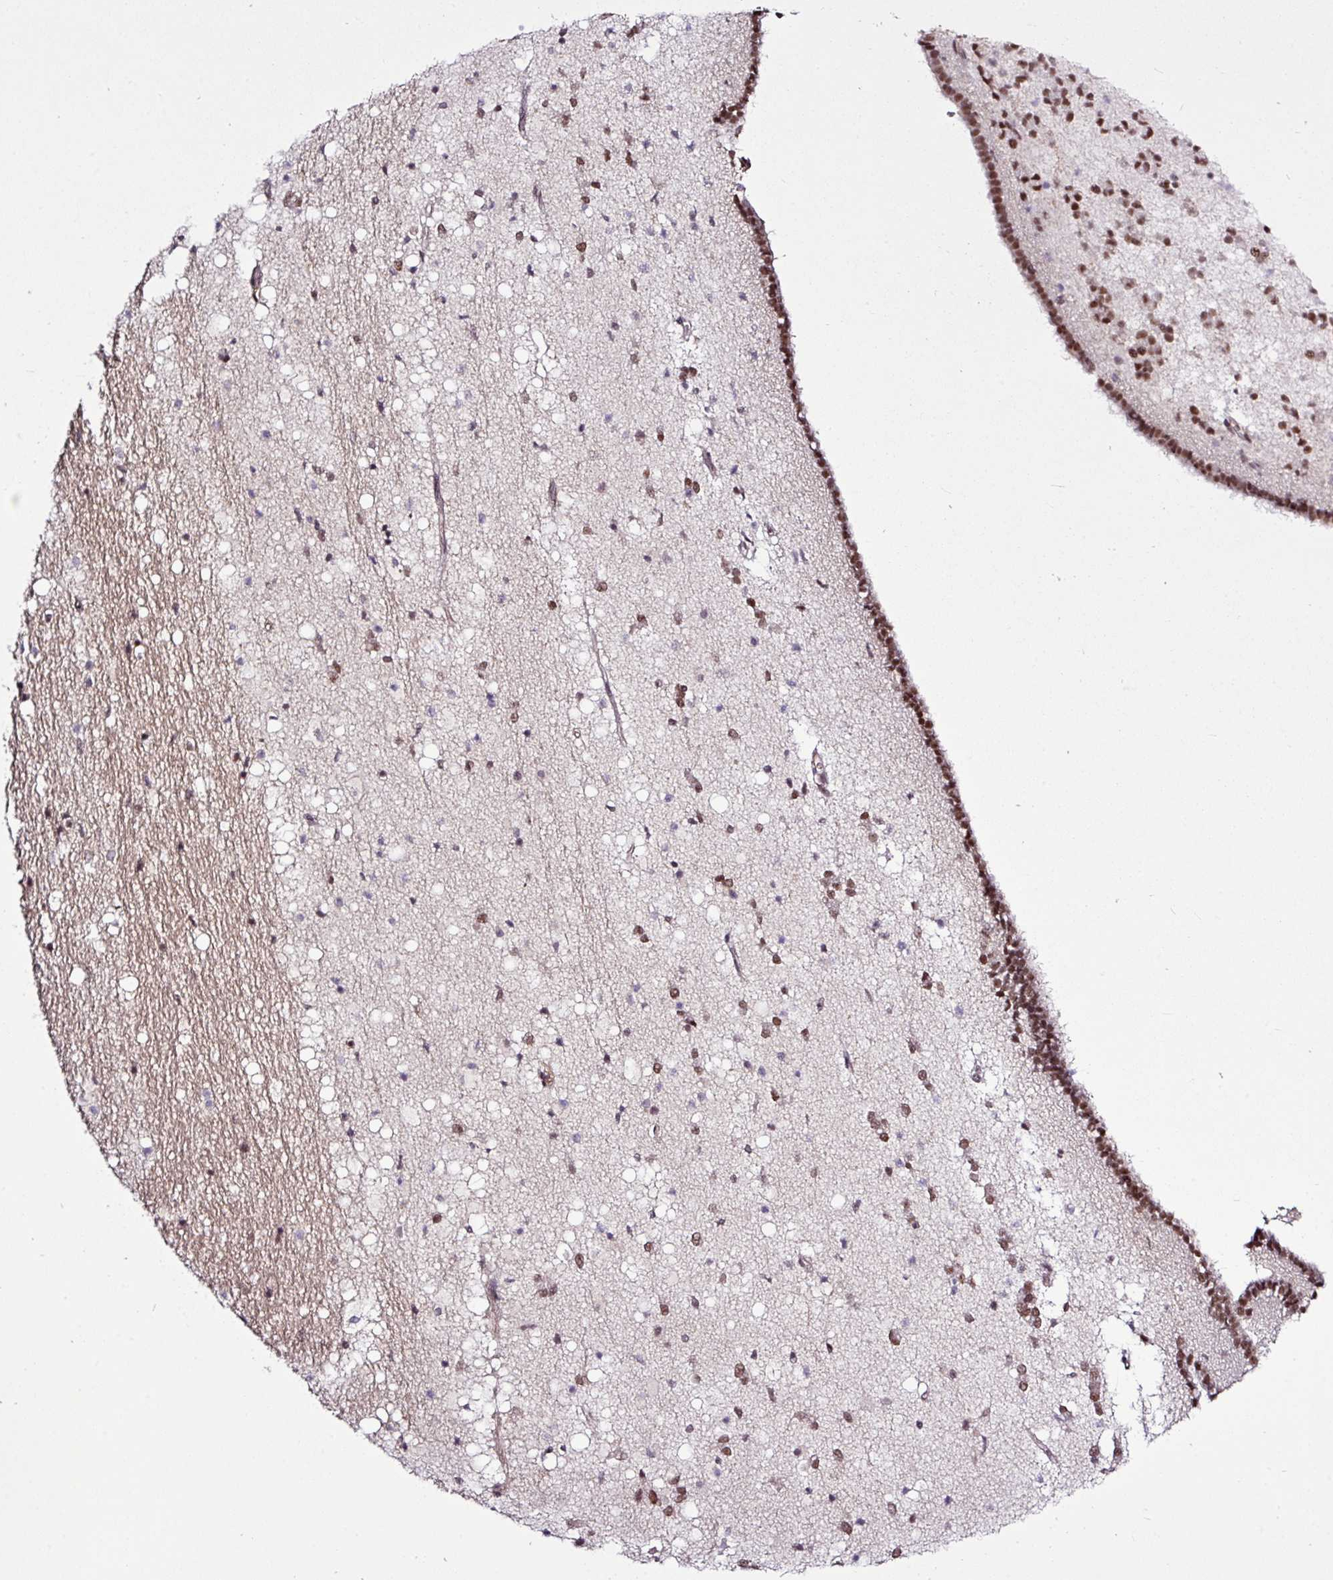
{"staining": {"intensity": "moderate", "quantity": "<25%", "location": "nuclear"}, "tissue": "caudate", "cell_type": "Glial cells", "image_type": "normal", "snomed": [{"axis": "morphology", "description": "Normal tissue, NOS"}, {"axis": "topography", "description": "Lateral ventricle wall"}], "caption": "Immunohistochemistry (IHC) (DAB) staining of unremarkable human caudate reveals moderate nuclear protein positivity in about <25% of glial cells.", "gene": "ITPKC", "patient": {"sex": "male", "age": 37}}